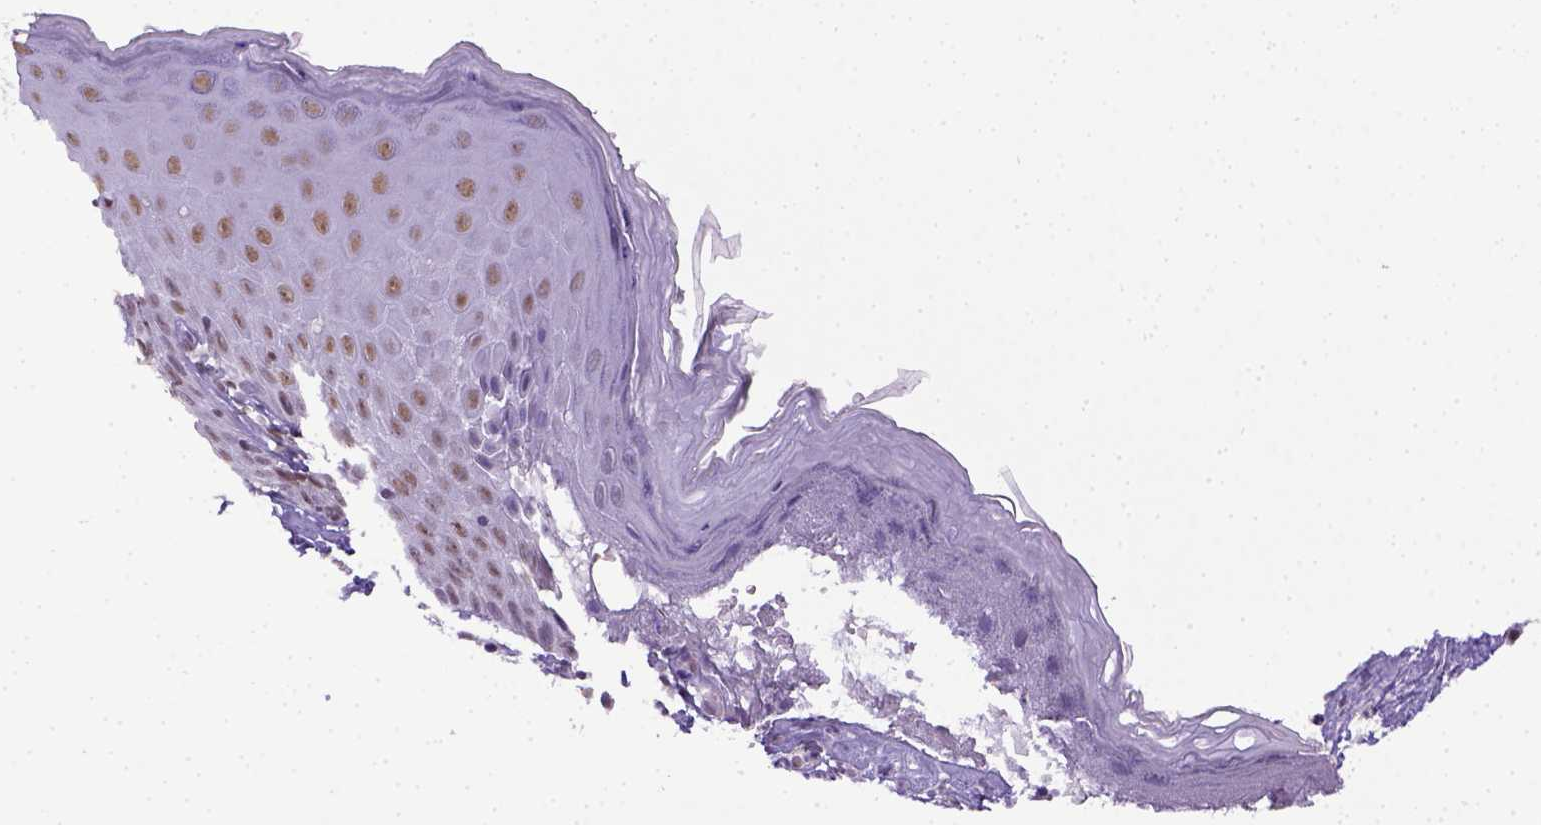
{"staining": {"intensity": "weak", "quantity": ">75%", "location": "nuclear"}, "tissue": "skin", "cell_type": "Epidermal cells", "image_type": "normal", "snomed": [{"axis": "morphology", "description": "Normal tissue, NOS"}, {"axis": "topography", "description": "Vulva"}], "caption": "Immunohistochemical staining of normal skin shows >75% levels of weak nuclear protein positivity in approximately >75% of epidermal cells. Nuclei are stained in blue.", "gene": "ERCC1", "patient": {"sex": "female", "age": 68}}